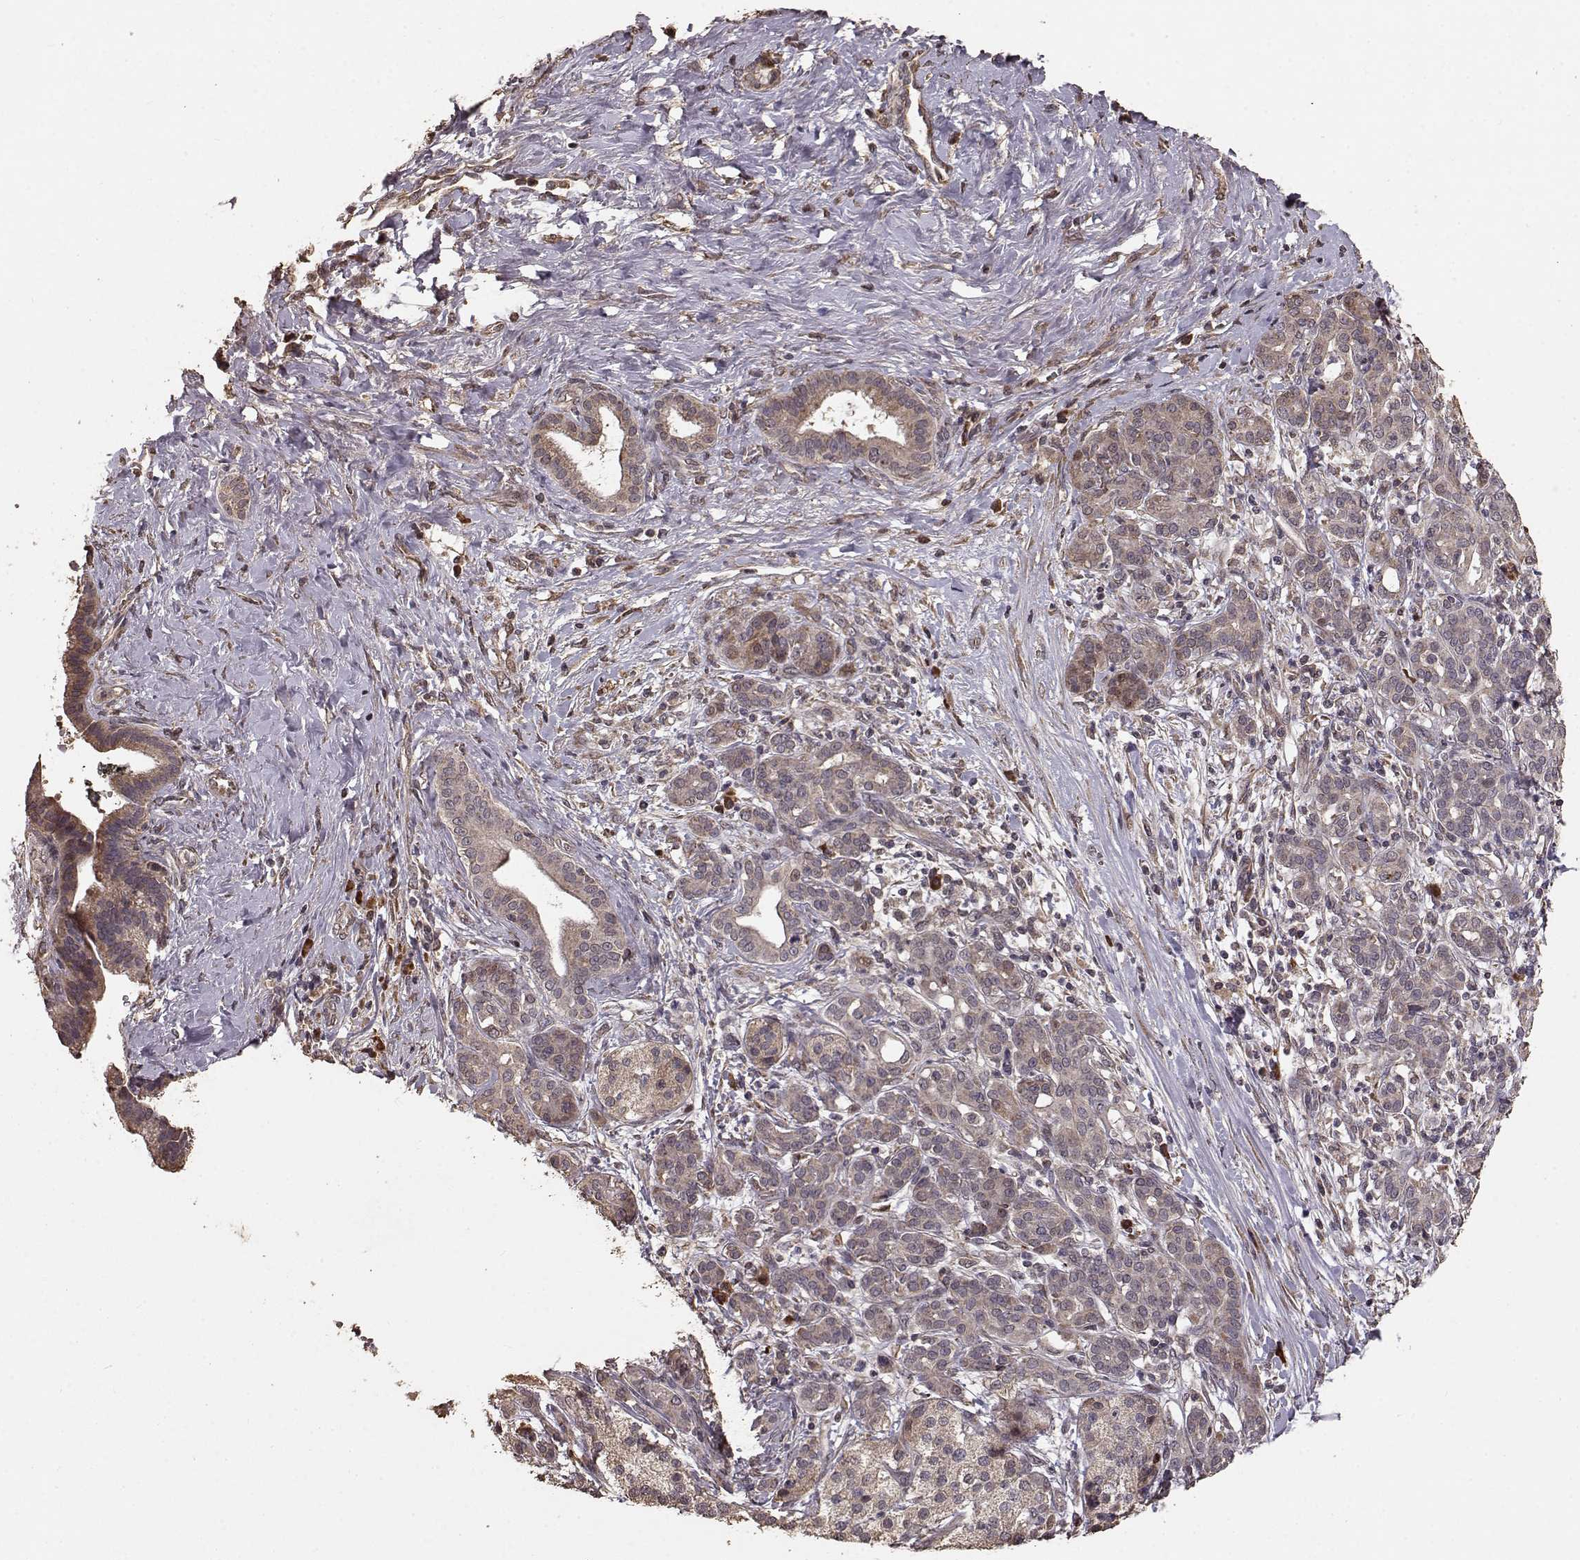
{"staining": {"intensity": "moderate", "quantity": ">75%", "location": "cytoplasmic/membranous"}, "tissue": "pancreatic cancer", "cell_type": "Tumor cells", "image_type": "cancer", "snomed": [{"axis": "morphology", "description": "Adenocarcinoma, NOS"}, {"axis": "topography", "description": "Pancreas"}], "caption": "Immunohistochemistry of human pancreatic cancer shows medium levels of moderate cytoplasmic/membranous expression in about >75% of tumor cells.", "gene": "USP15", "patient": {"sex": "male", "age": 44}}